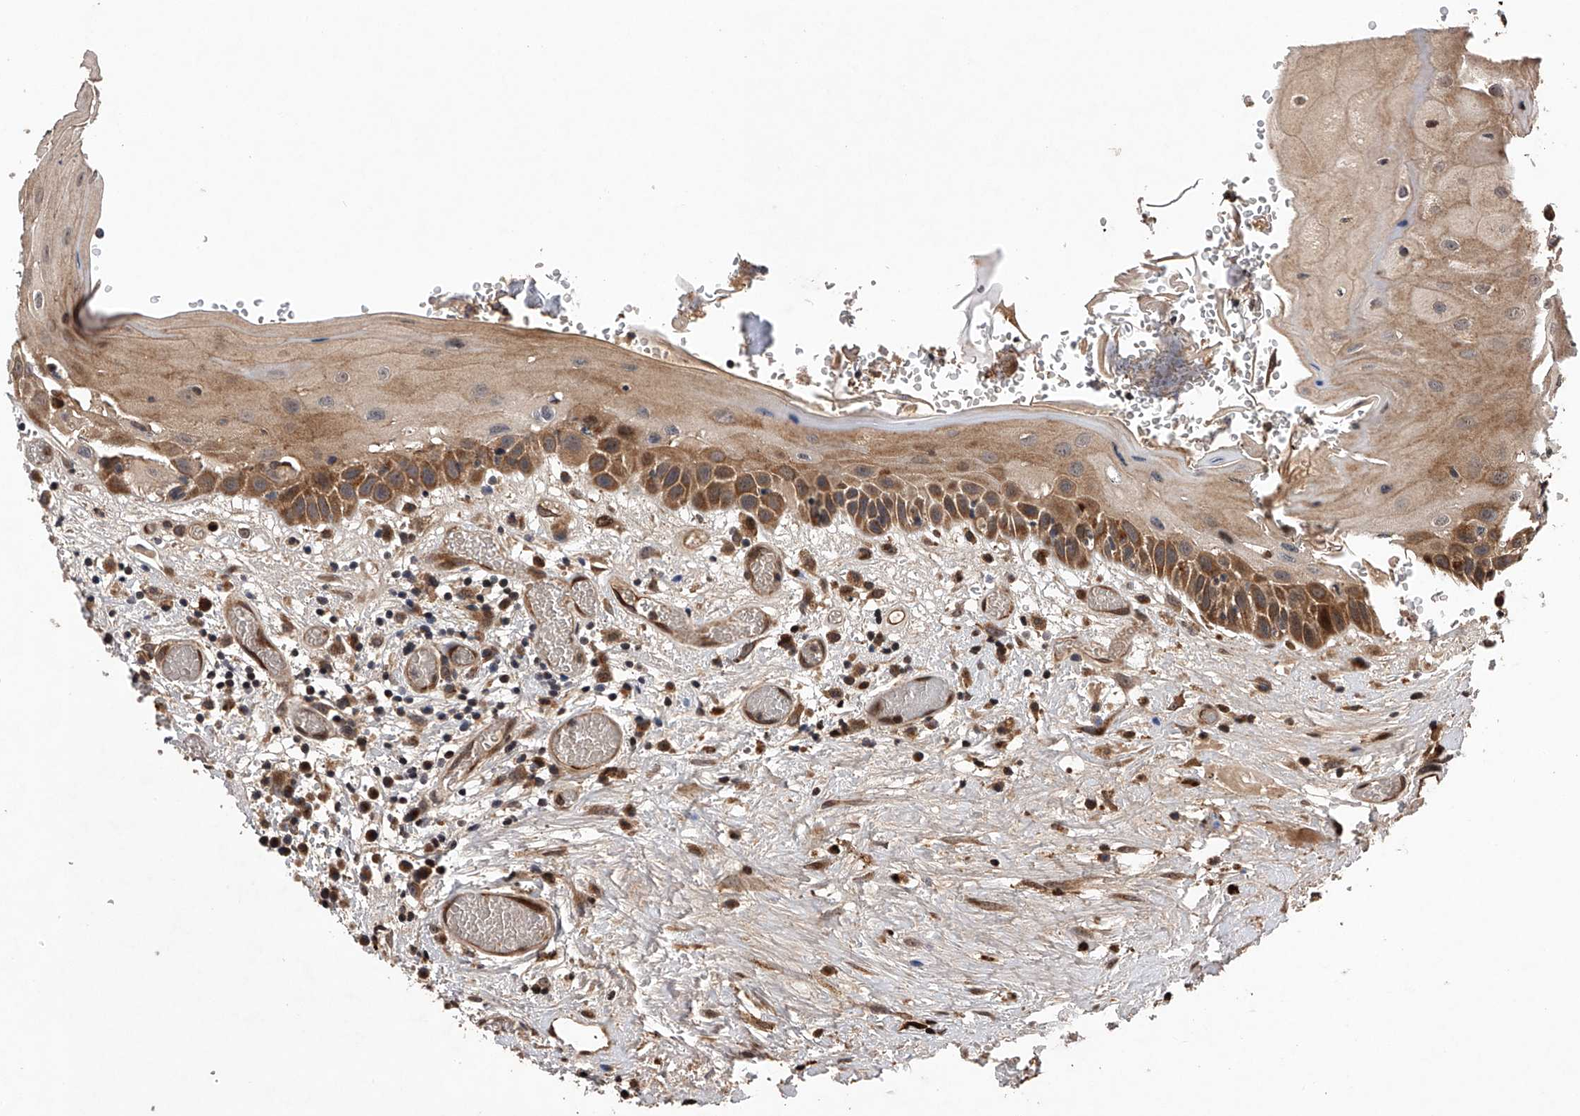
{"staining": {"intensity": "moderate", "quantity": ">75%", "location": "cytoplasmic/membranous,nuclear"}, "tissue": "oral mucosa", "cell_type": "Squamous epithelial cells", "image_type": "normal", "snomed": [{"axis": "morphology", "description": "Normal tissue, NOS"}, {"axis": "topography", "description": "Oral tissue"}], "caption": "Immunohistochemical staining of normal oral mucosa demonstrates >75% levels of moderate cytoplasmic/membranous,nuclear protein expression in approximately >75% of squamous epithelial cells.", "gene": "MAP3K11", "patient": {"sex": "female", "age": 76}}